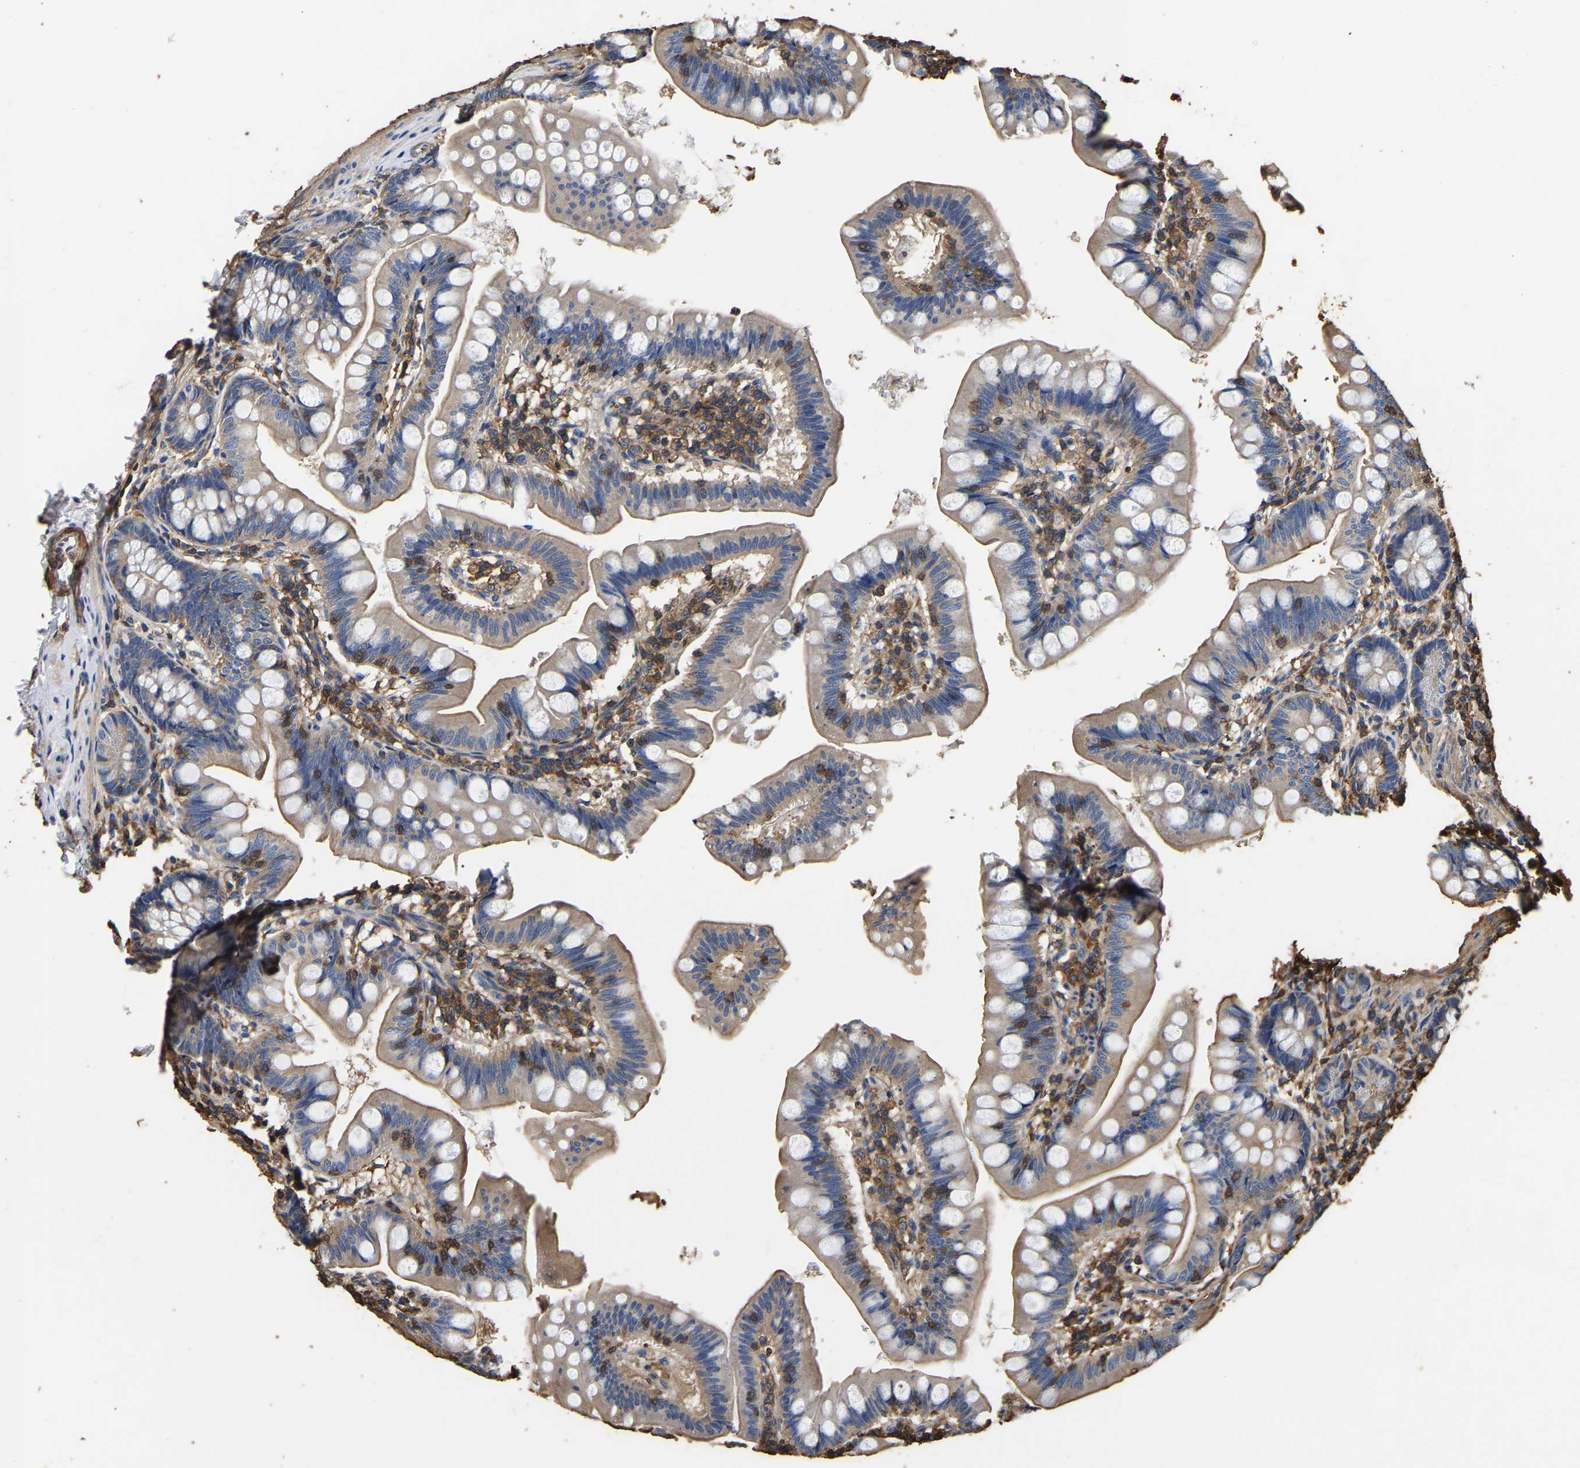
{"staining": {"intensity": "moderate", "quantity": ">75%", "location": "cytoplasmic/membranous"}, "tissue": "small intestine", "cell_type": "Glandular cells", "image_type": "normal", "snomed": [{"axis": "morphology", "description": "Normal tissue, NOS"}, {"axis": "topography", "description": "Small intestine"}], "caption": "IHC staining of unremarkable small intestine, which exhibits medium levels of moderate cytoplasmic/membranous staining in about >75% of glandular cells indicating moderate cytoplasmic/membranous protein positivity. The staining was performed using DAB (brown) for protein detection and nuclei were counterstained in hematoxylin (blue).", "gene": "ARMT1", "patient": {"sex": "male", "age": 7}}